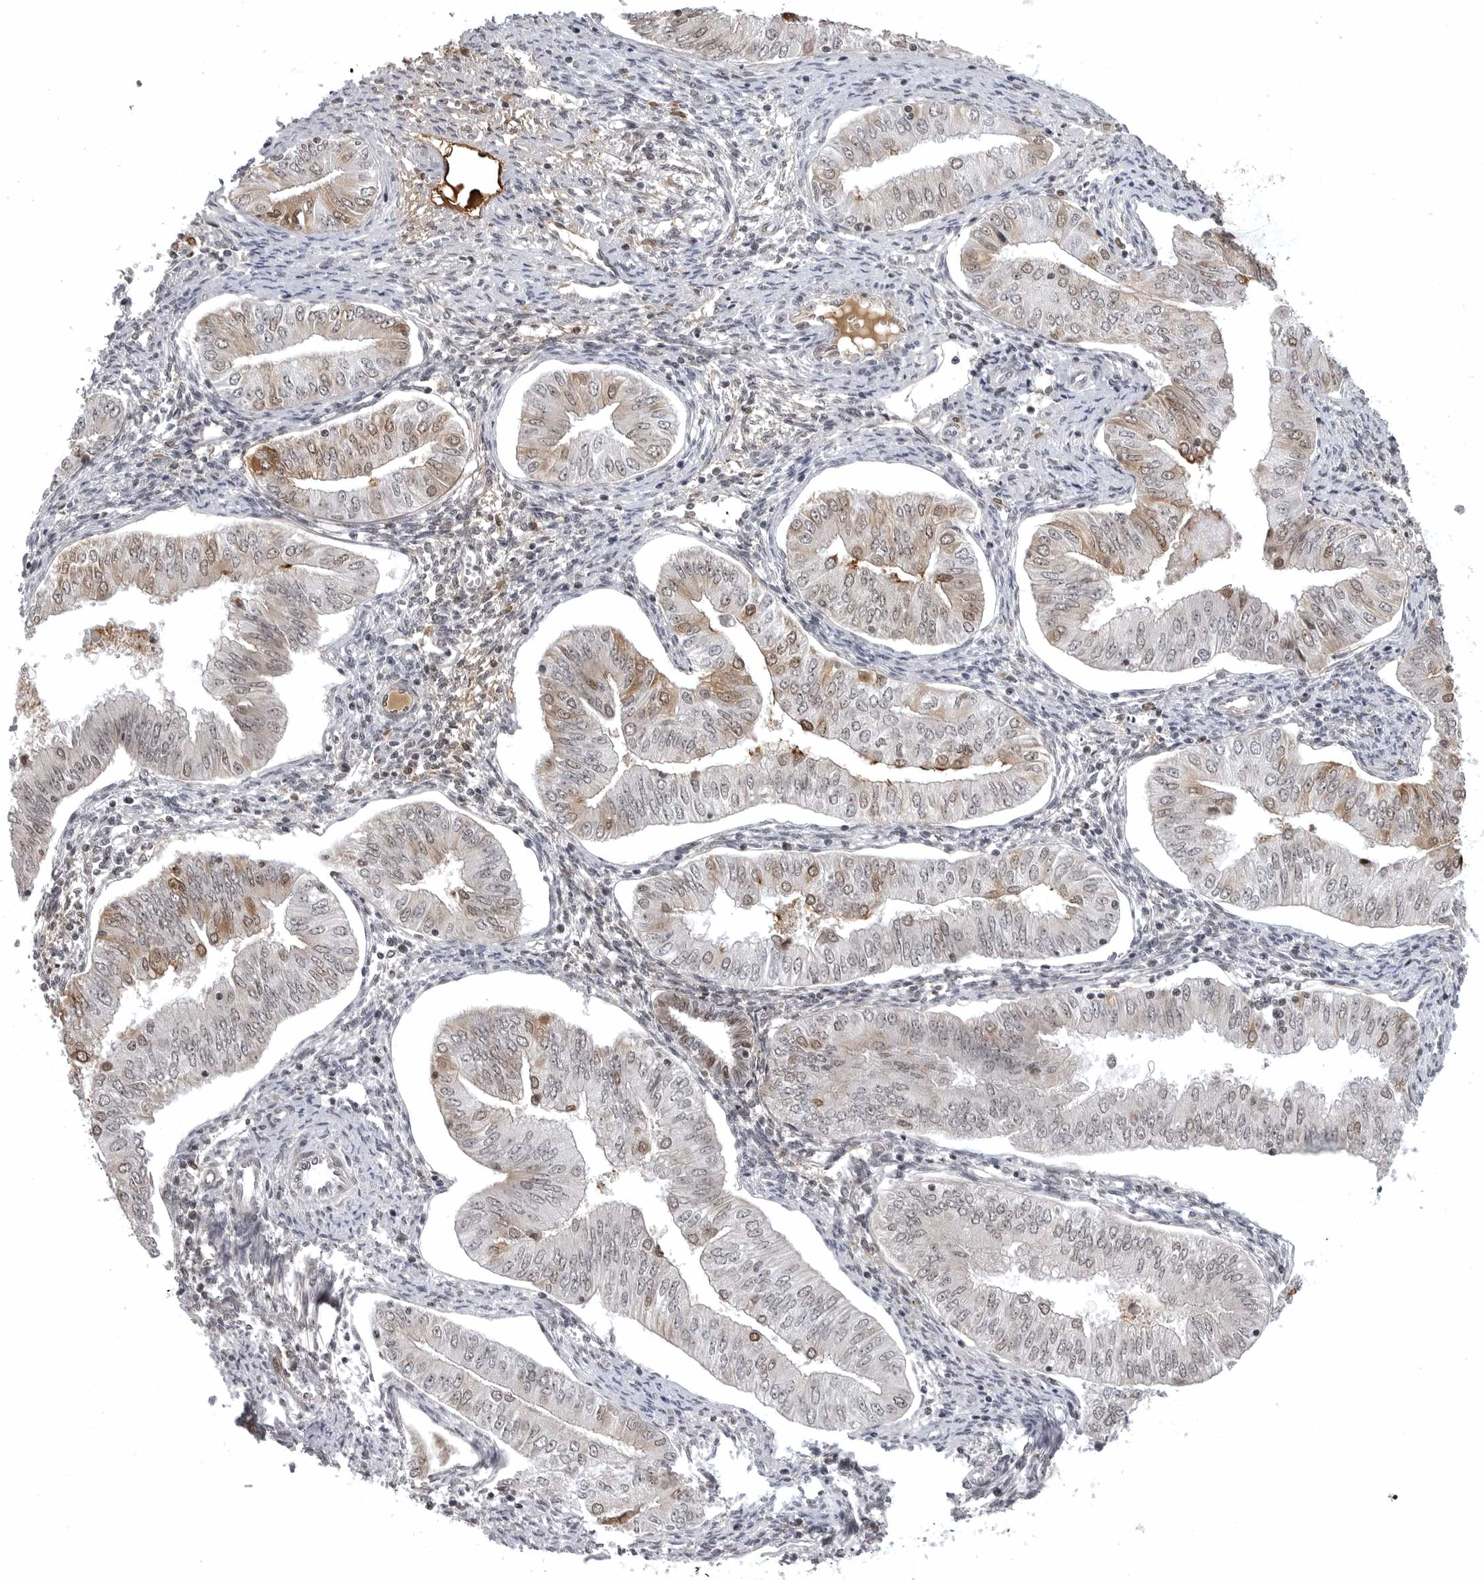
{"staining": {"intensity": "moderate", "quantity": "<25%", "location": "cytoplasmic/membranous,nuclear"}, "tissue": "endometrial cancer", "cell_type": "Tumor cells", "image_type": "cancer", "snomed": [{"axis": "morphology", "description": "Normal tissue, NOS"}, {"axis": "morphology", "description": "Adenocarcinoma, NOS"}, {"axis": "topography", "description": "Endometrium"}], "caption": "A histopathology image showing moderate cytoplasmic/membranous and nuclear staining in approximately <25% of tumor cells in endometrial cancer, as visualized by brown immunohistochemical staining.", "gene": "PHF3", "patient": {"sex": "female", "age": 53}}